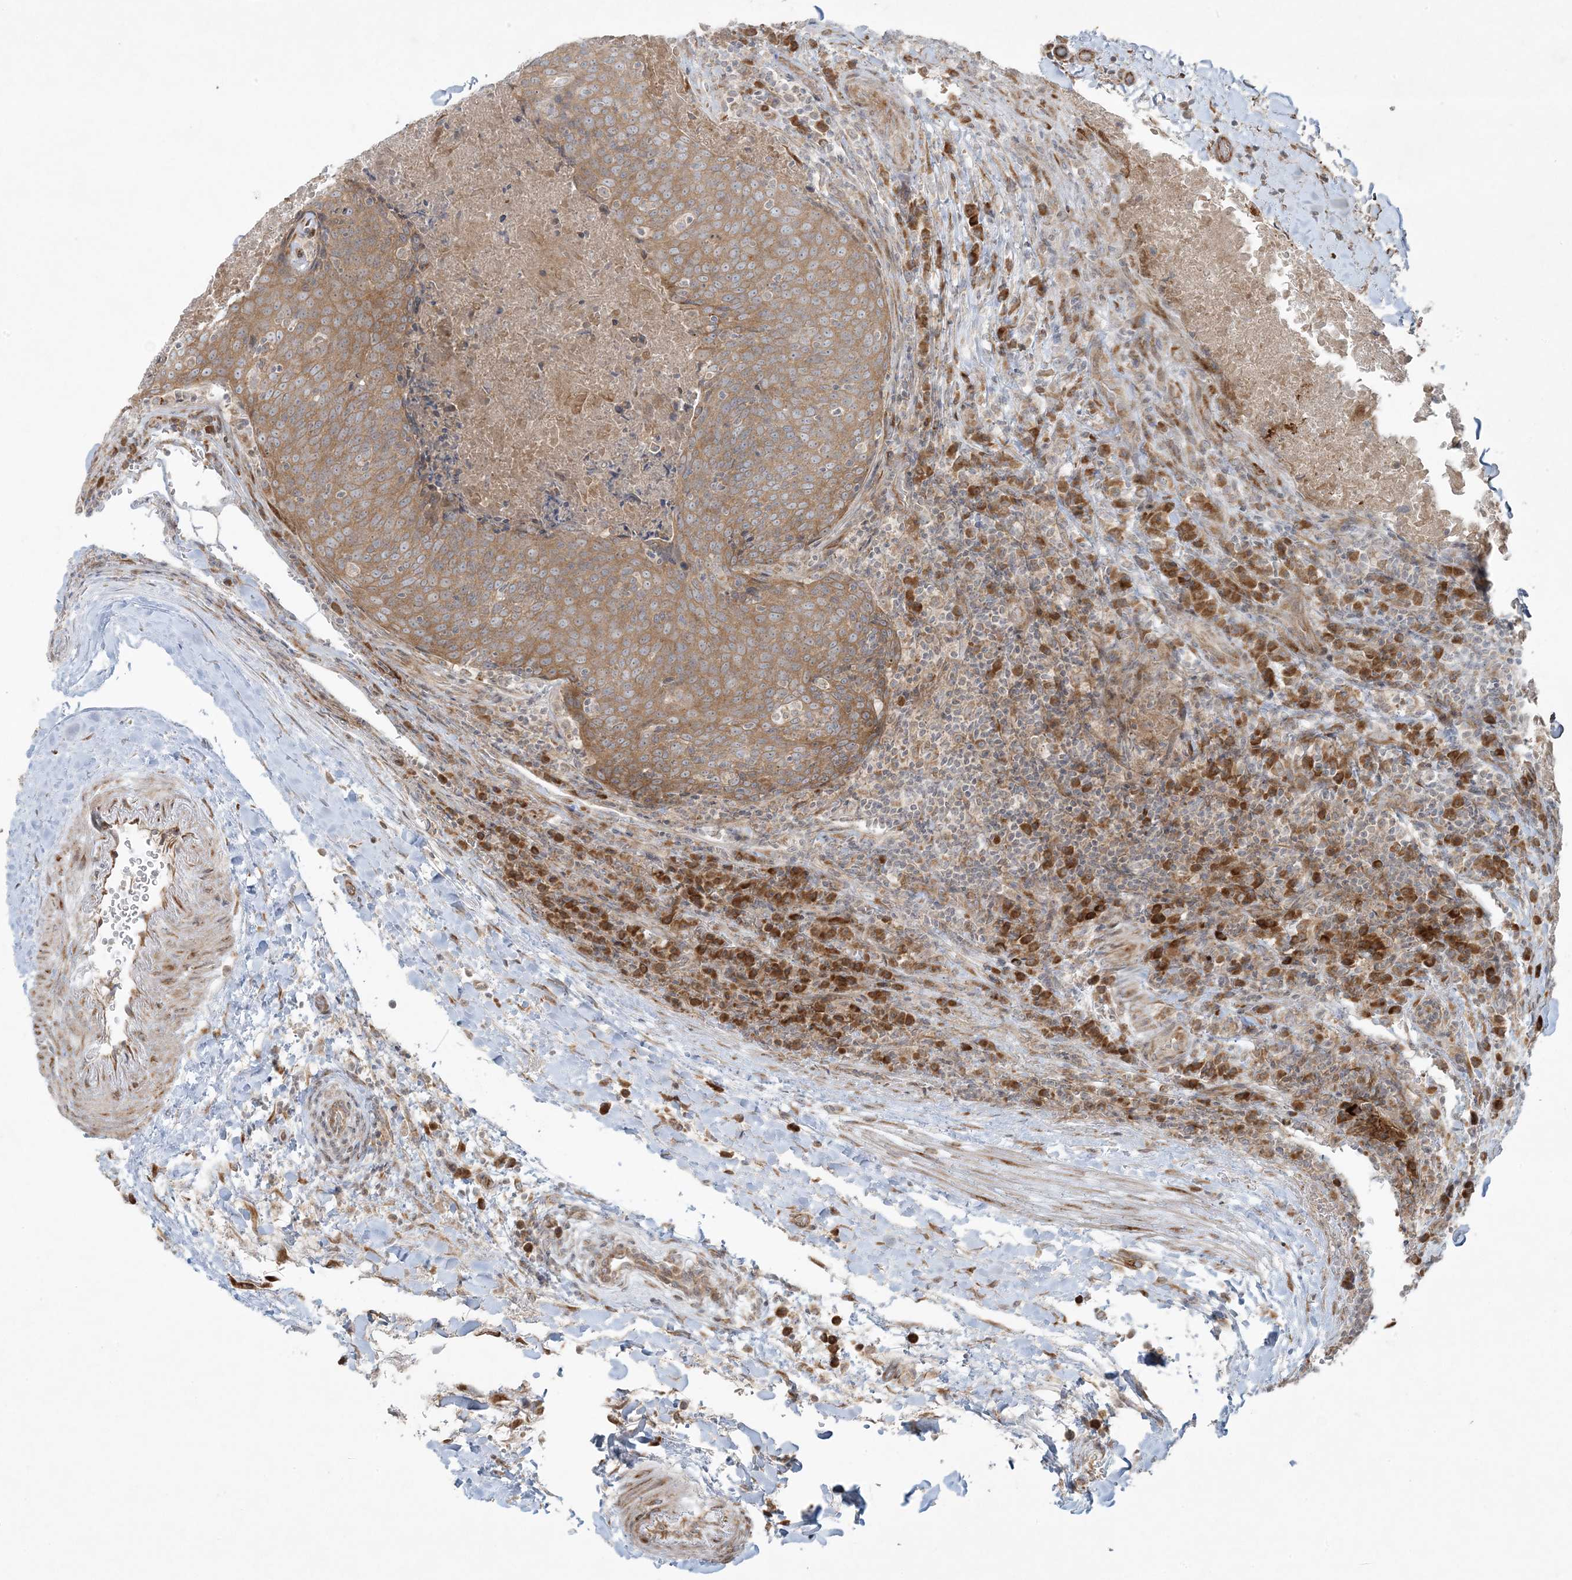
{"staining": {"intensity": "moderate", "quantity": ">75%", "location": "cytoplasmic/membranous"}, "tissue": "head and neck cancer", "cell_type": "Tumor cells", "image_type": "cancer", "snomed": [{"axis": "morphology", "description": "Squamous cell carcinoma, NOS"}, {"axis": "morphology", "description": "Squamous cell carcinoma, metastatic, NOS"}, {"axis": "topography", "description": "Lymph node"}, {"axis": "topography", "description": "Head-Neck"}], "caption": "Protein staining of head and neck metastatic squamous cell carcinoma tissue reveals moderate cytoplasmic/membranous positivity in approximately >75% of tumor cells.", "gene": "ZNF263", "patient": {"sex": "male", "age": 62}}